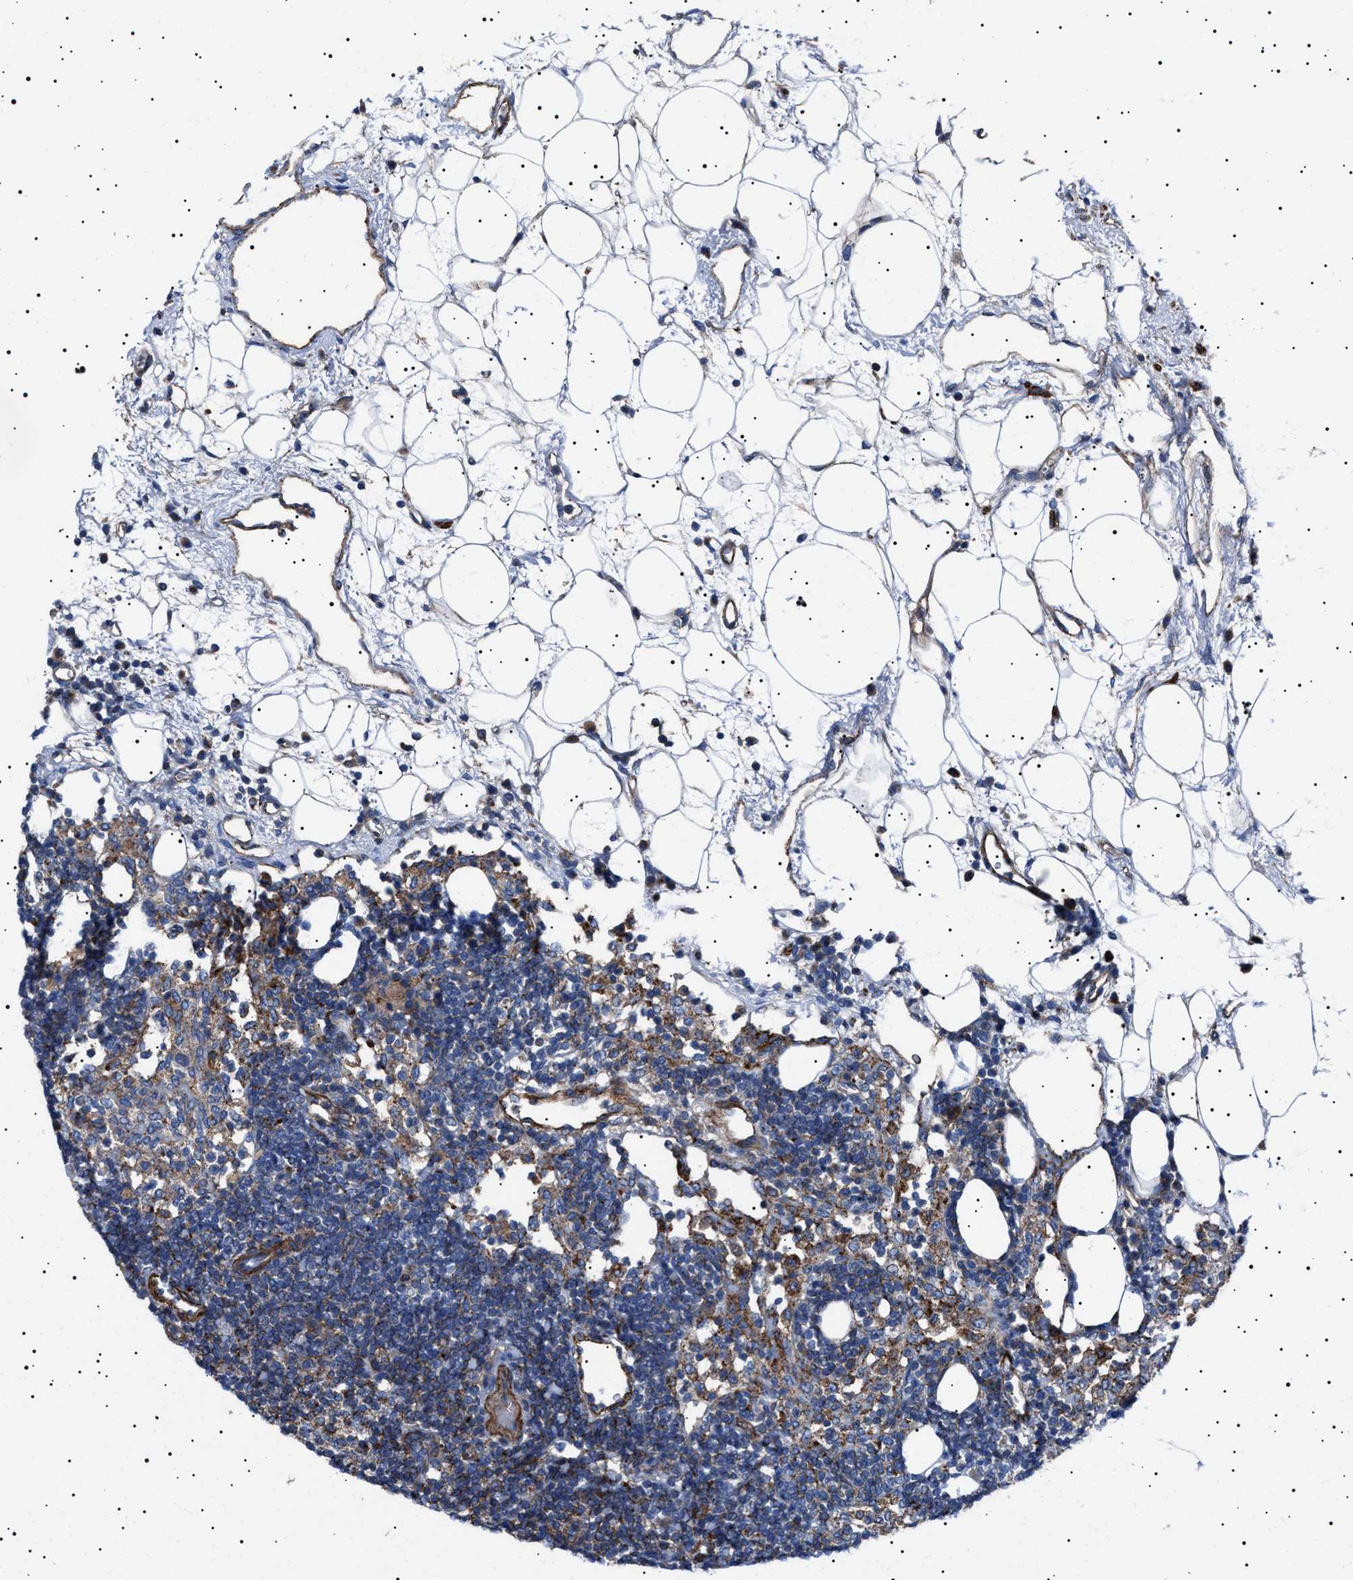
{"staining": {"intensity": "weak", "quantity": "<25%", "location": "cytoplasmic/membranous"}, "tissue": "lymph node", "cell_type": "Germinal center cells", "image_type": "normal", "snomed": [{"axis": "morphology", "description": "Normal tissue, NOS"}, {"axis": "morphology", "description": "Carcinoid, malignant, NOS"}, {"axis": "topography", "description": "Lymph node"}], "caption": "Germinal center cells are negative for brown protein staining in unremarkable lymph node.", "gene": "NEU1", "patient": {"sex": "male", "age": 47}}